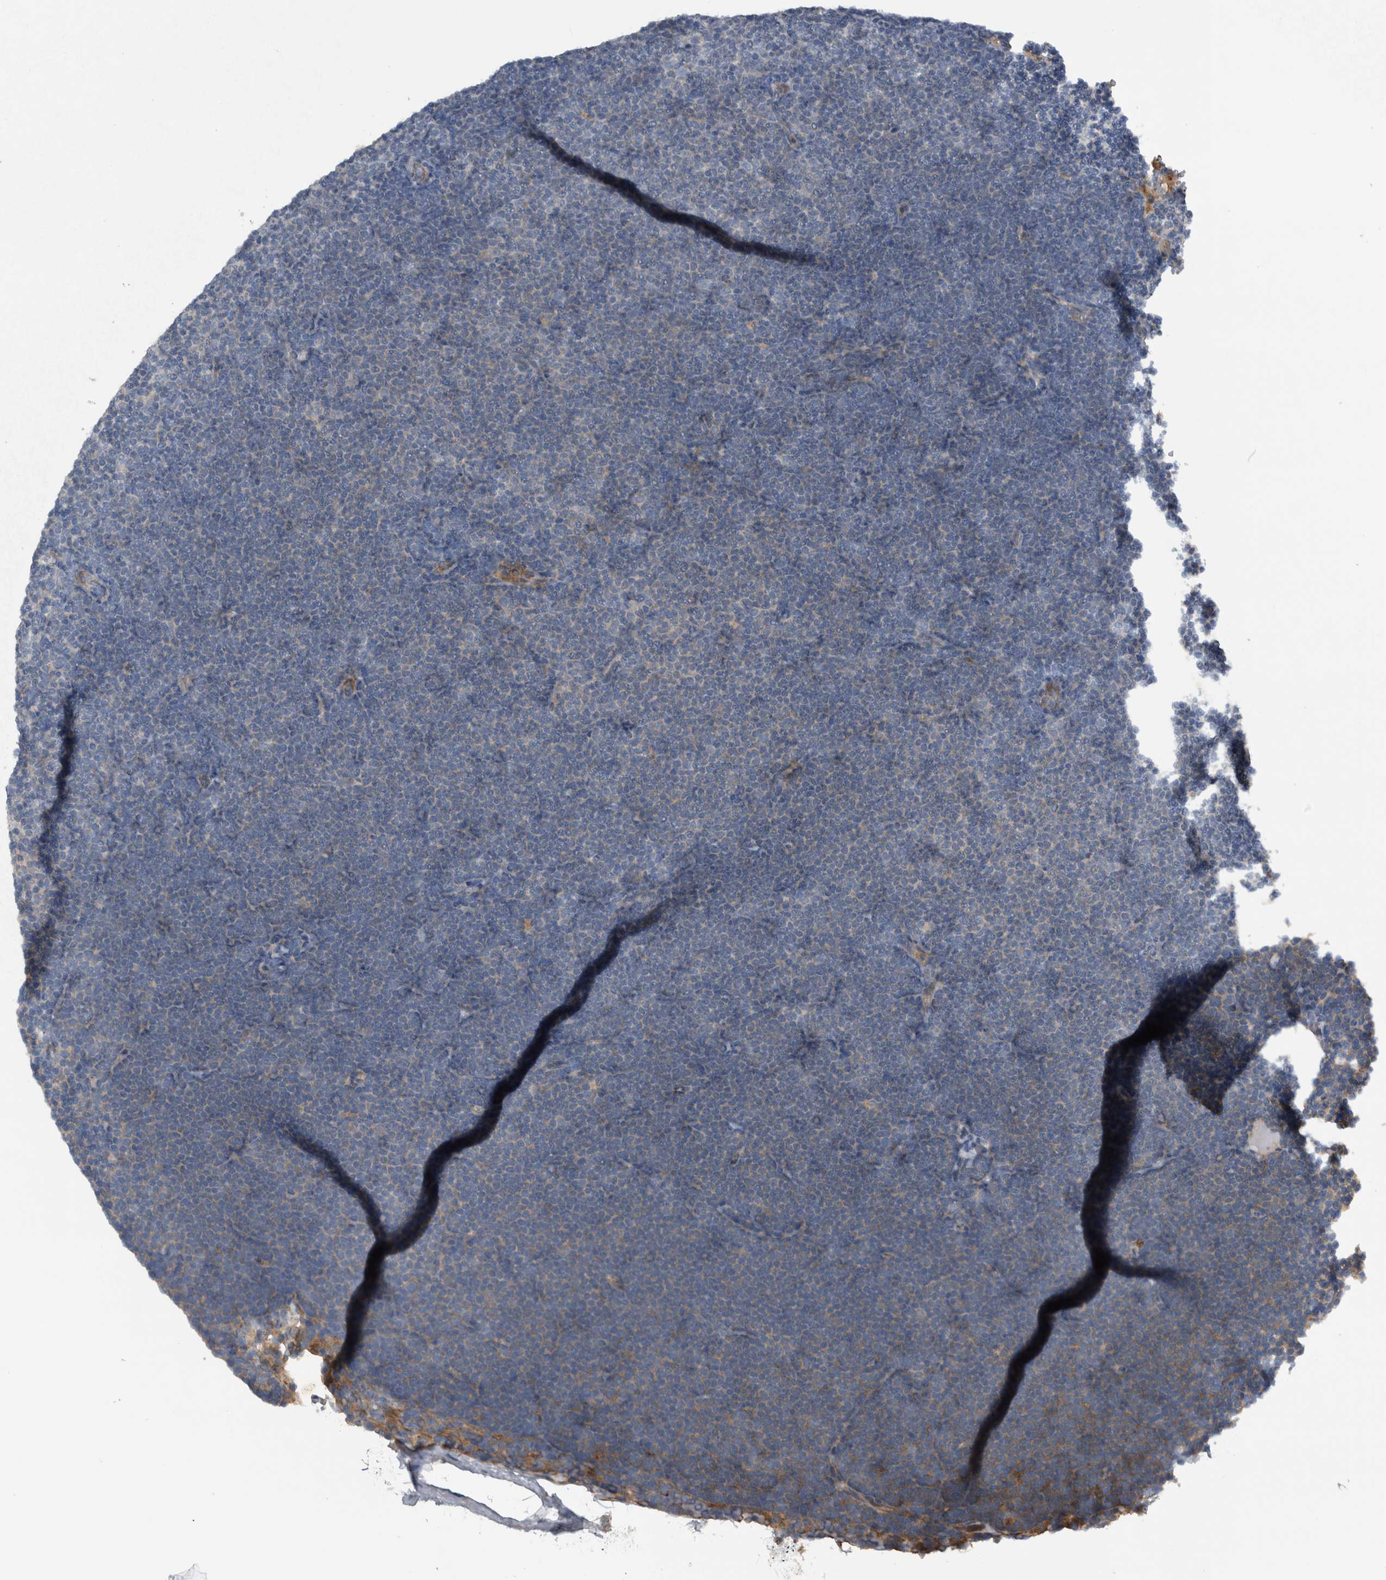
{"staining": {"intensity": "negative", "quantity": "none", "location": "none"}, "tissue": "lymphoma", "cell_type": "Tumor cells", "image_type": "cancer", "snomed": [{"axis": "morphology", "description": "Malignant lymphoma, non-Hodgkin's type, Low grade"}, {"axis": "topography", "description": "Lymph node"}], "caption": "High power microscopy micrograph of an IHC photomicrograph of lymphoma, revealing no significant staining in tumor cells. (Brightfield microscopy of DAB (3,3'-diaminobenzidine) IHC at high magnification).", "gene": "NT5C2", "patient": {"sex": "female", "age": 53}}